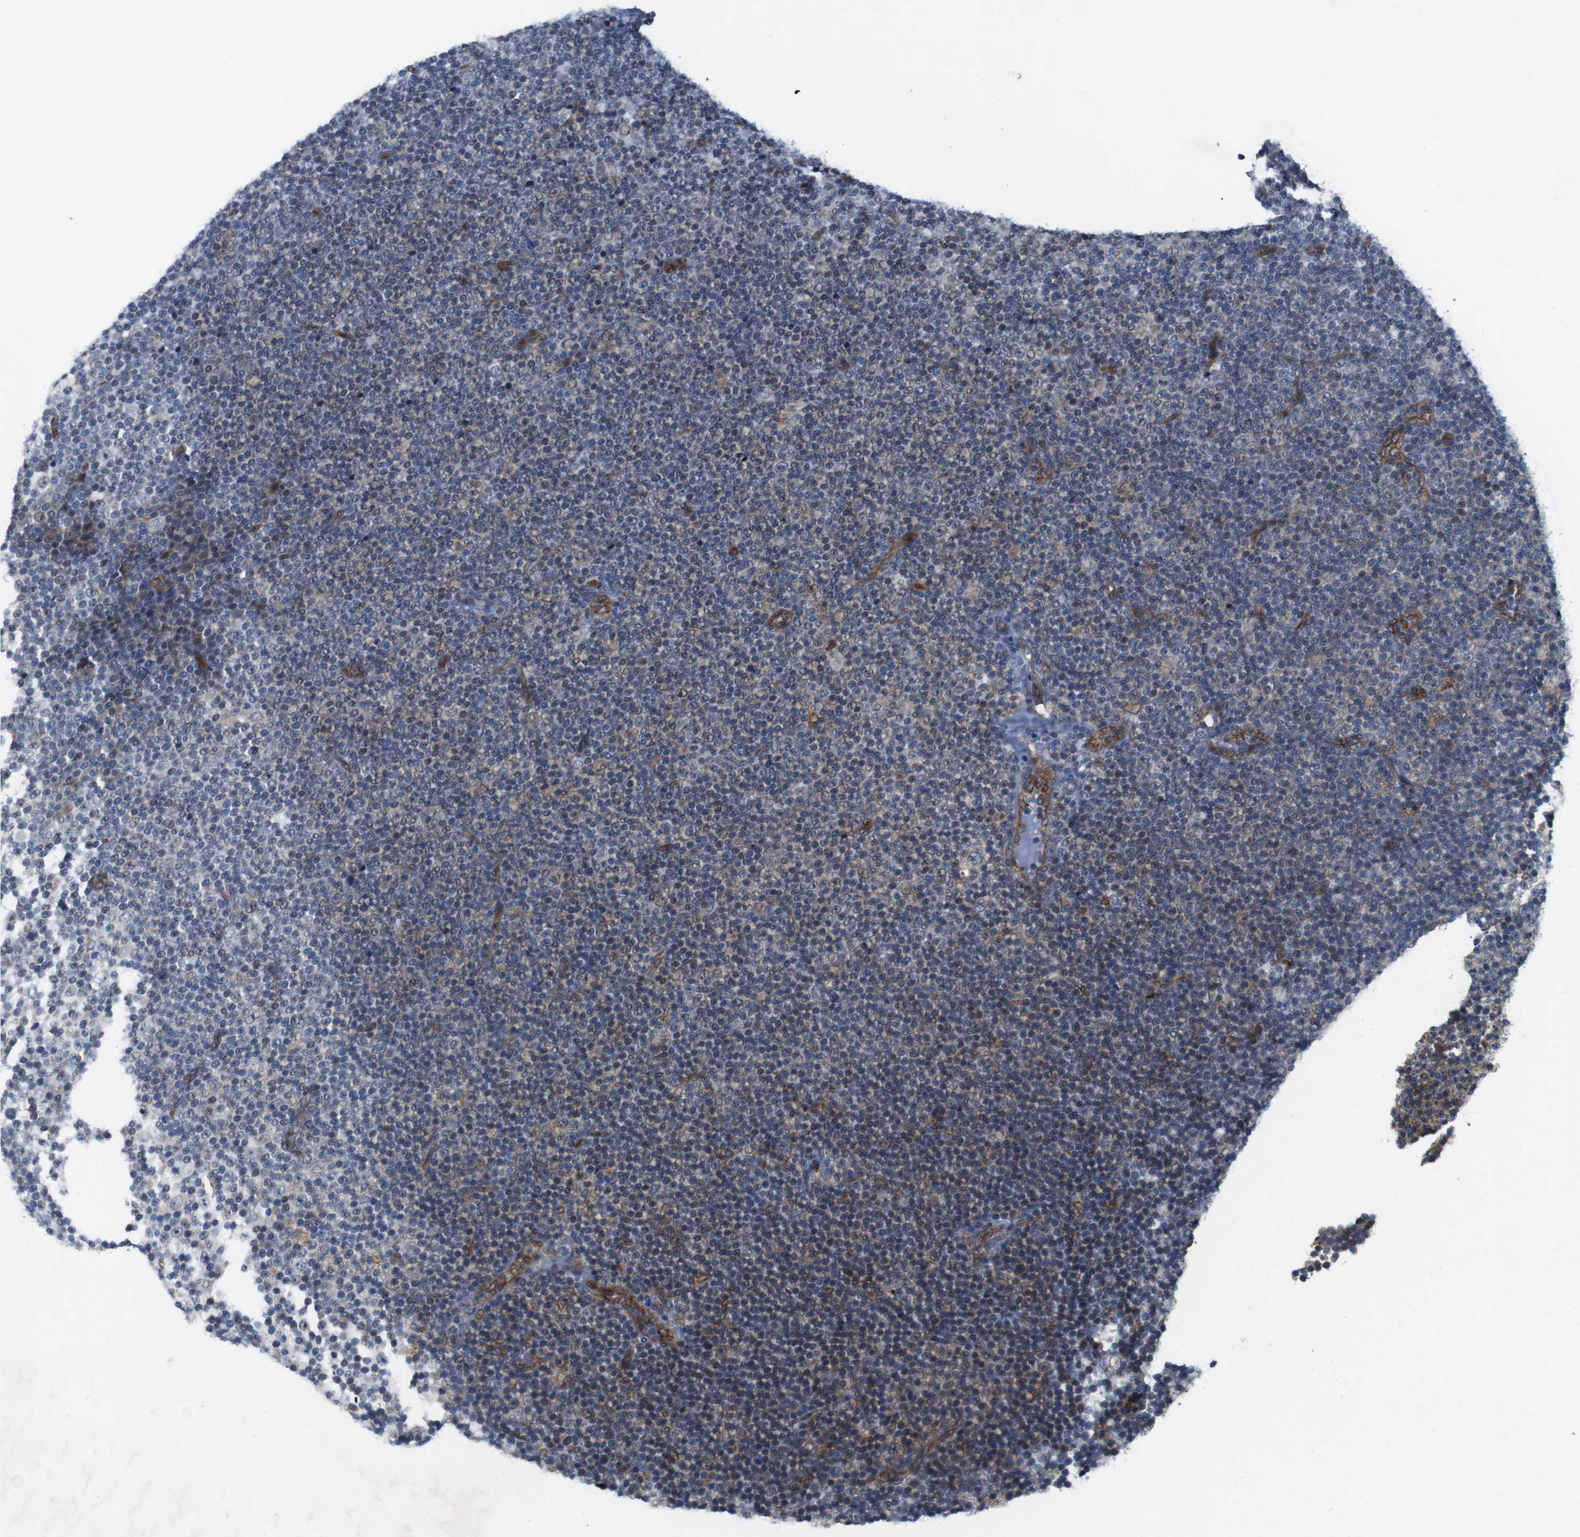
{"staining": {"intensity": "negative", "quantity": "none", "location": "none"}, "tissue": "lymphoma", "cell_type": "Tumor cells", "image_type": "cancer", "snomed": [{"axis": "morphology", "description": "Malignant lymphoma, non-Hodgkin's type, Low grade"}, {"axis": "topography", "description": "Lymph node"}], "caption": "Human lymphoma stained for a protein using IHC shows no positivity in tumor cells.", "gene": "PTGER4", "patient": {"sex": "female", "age": 67}}